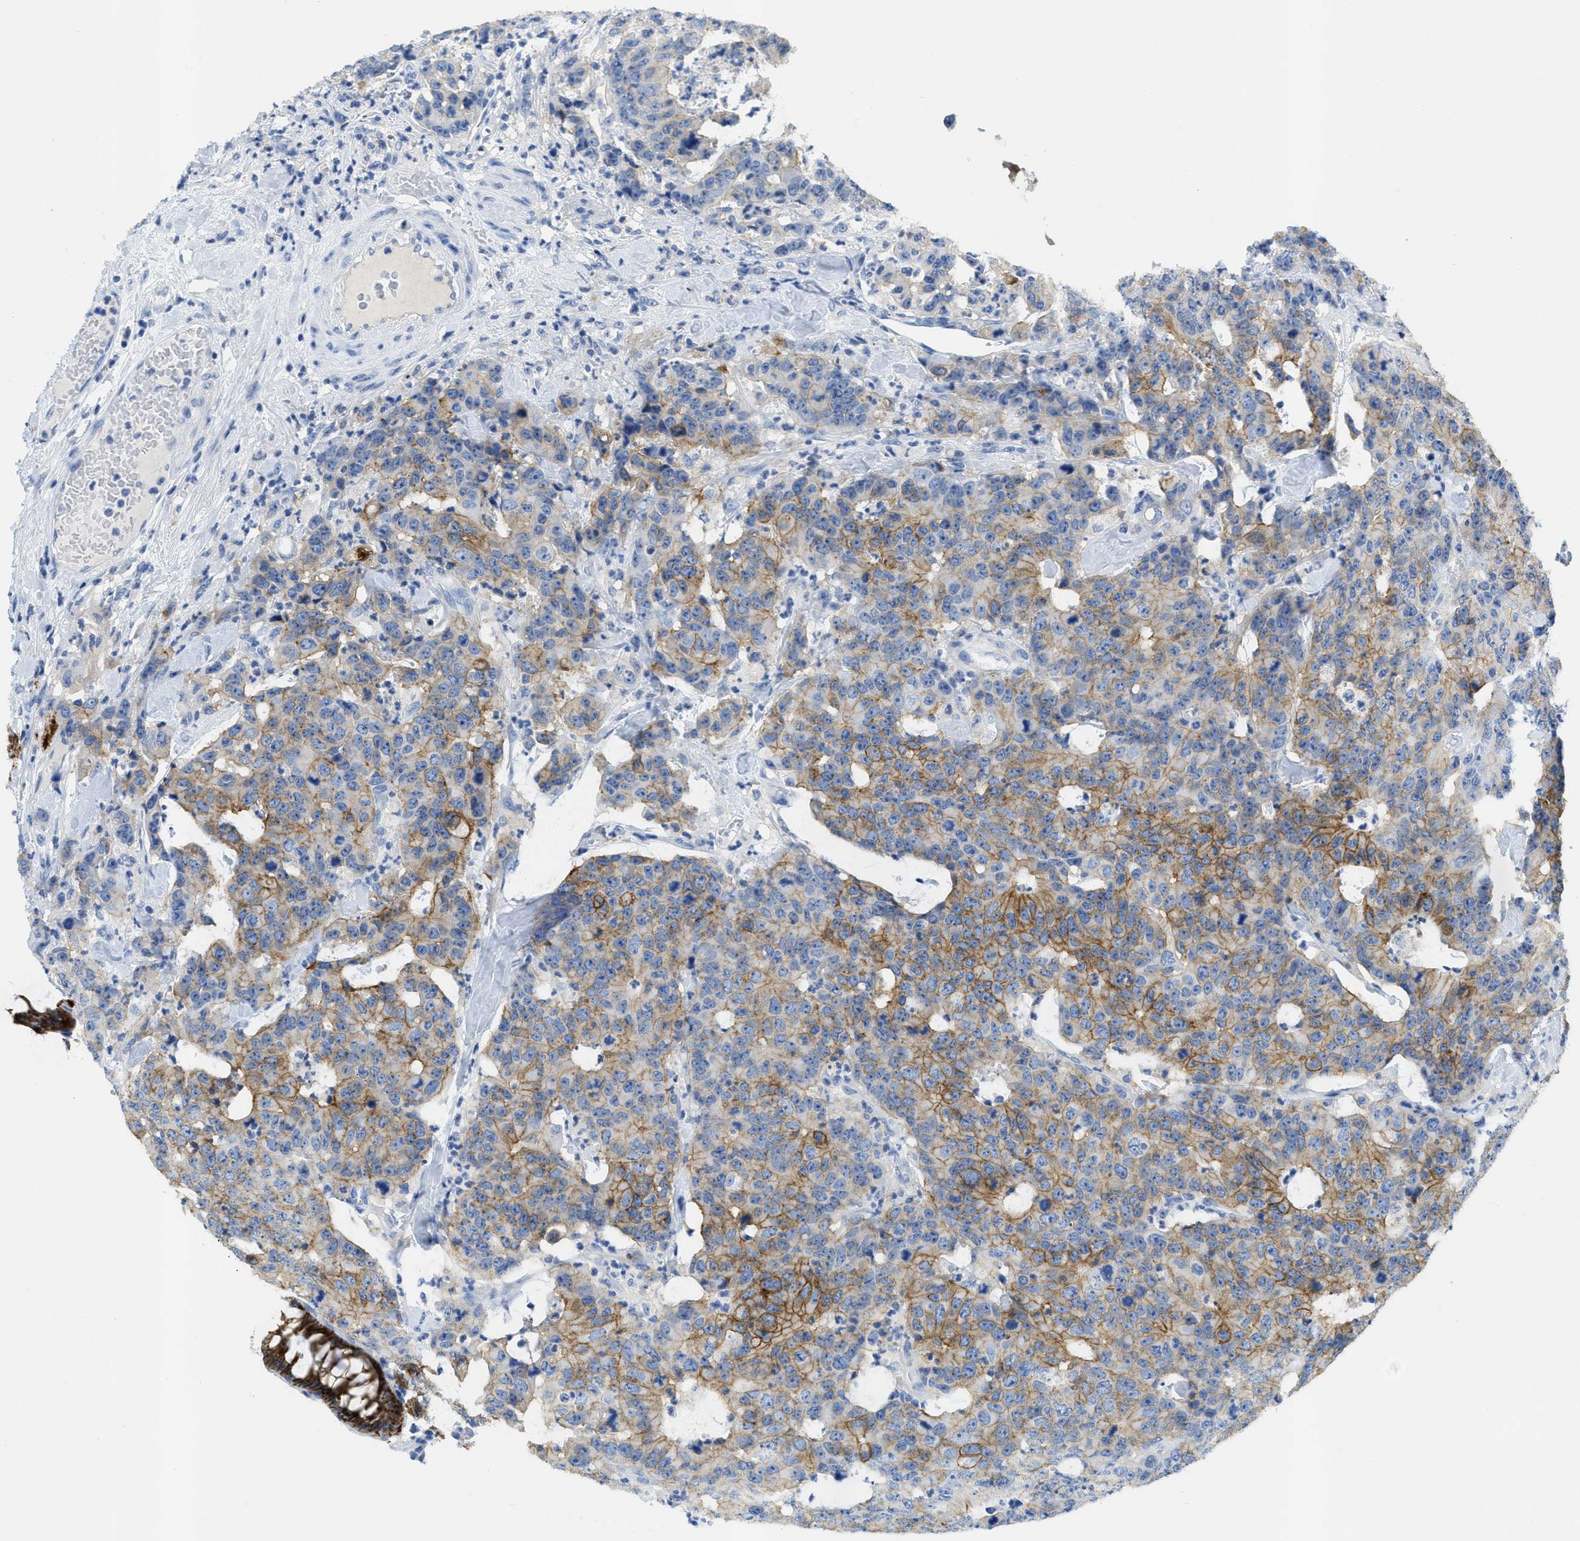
{"staining": {"intensity": "moderate", "quantity": ">75%", "location": "cytoplasmic/membranous"}, "tissue": "colorectal cancer", "cell_type": "Tumor cells", "image_type": "cancer", "snomed": [{"axis": "morphology", "description": "Adenocarcinoma, NOS"}, {"axis": "topography", "description": "Colon"}], "caption": "The immunohistochemical stain shows moderate cytoplasmic/membranous staining in tumor cells of adenocarcinoma (colorectal) tissue. (DAB IHC with brightfield microscopy, high magnification).", "gene": "CNNM4", "patient": {"sex": "female", "age": 86}}